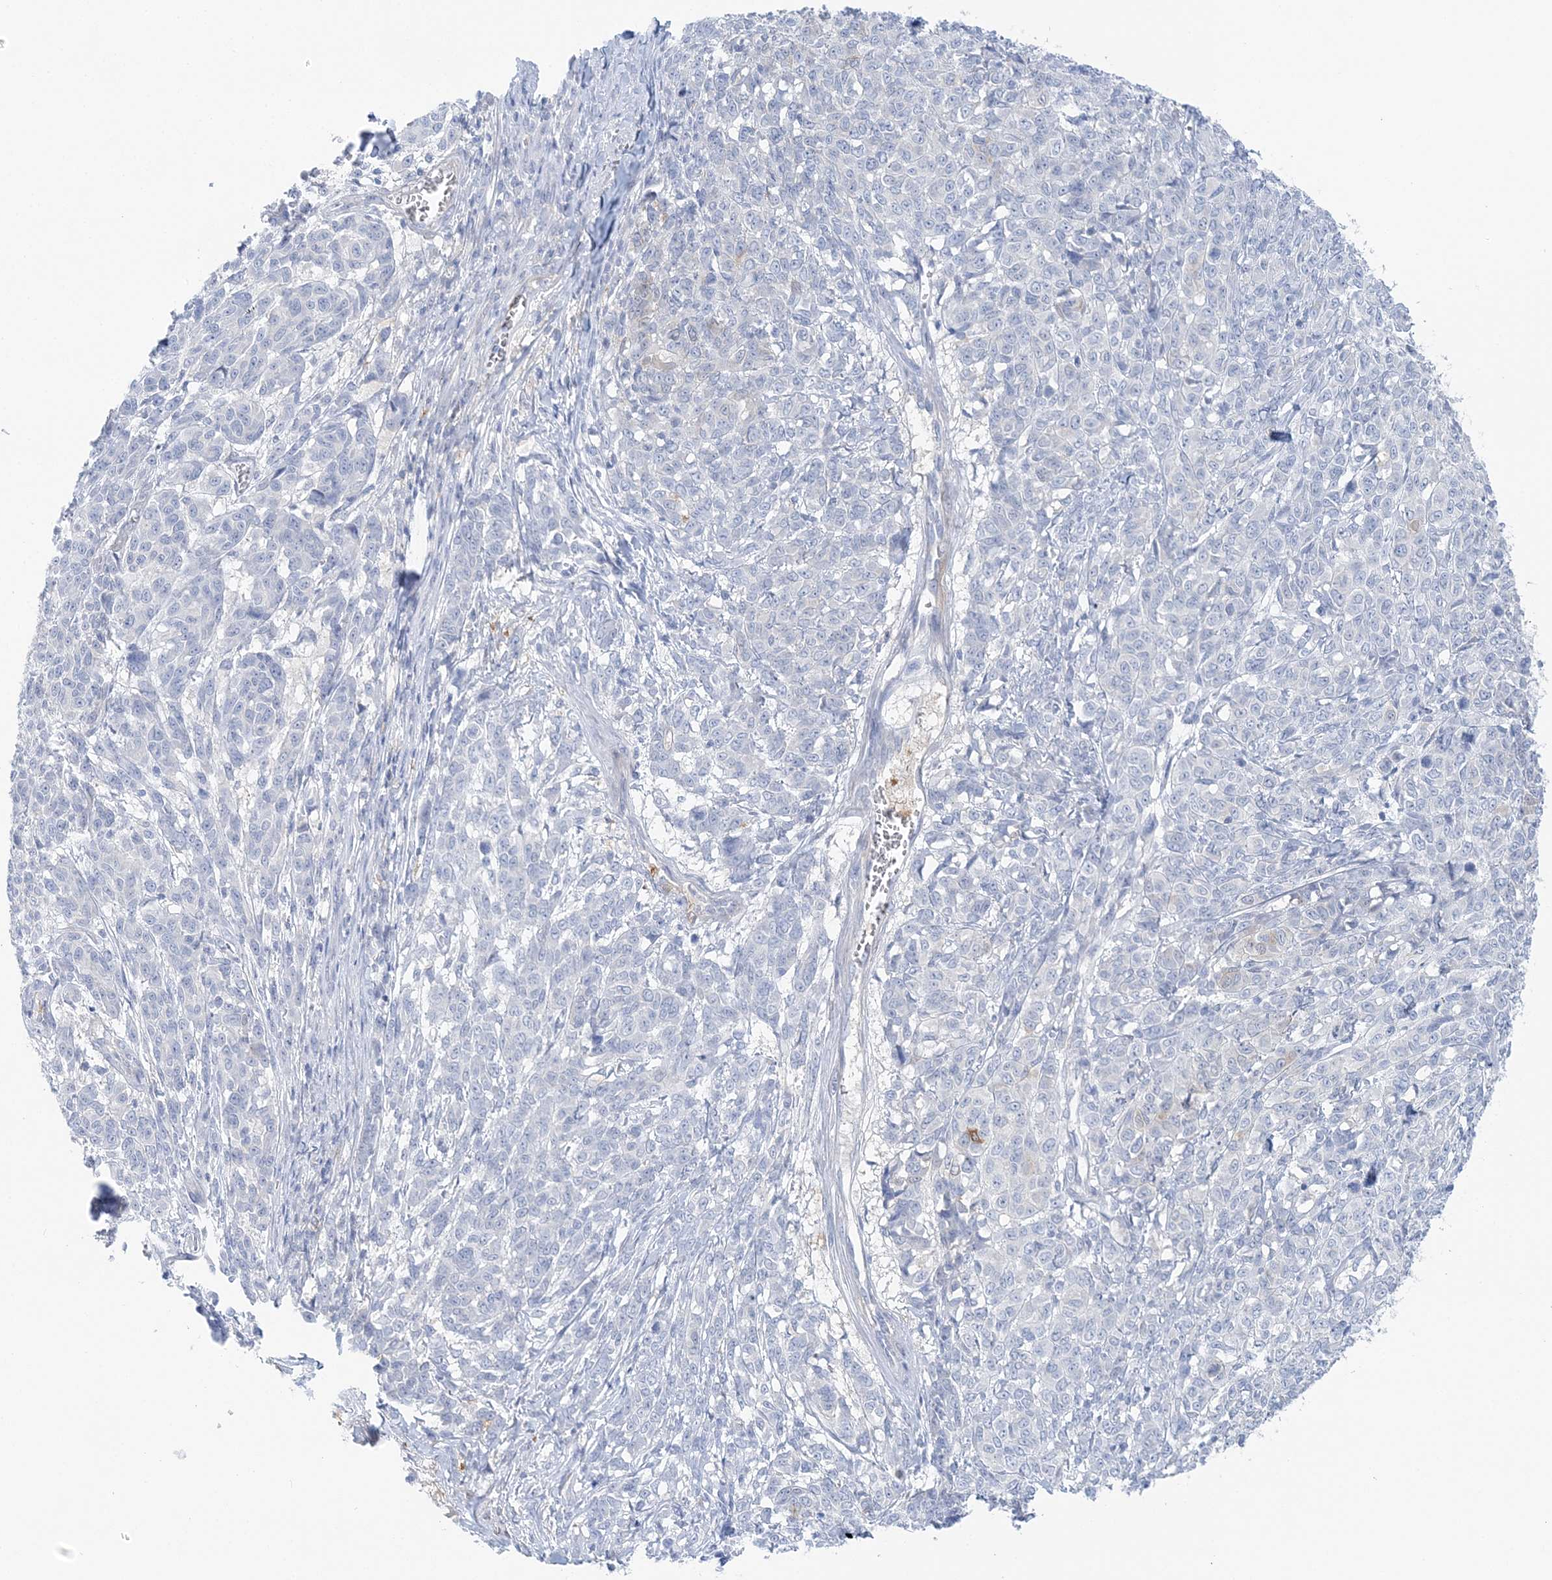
{"staining": {"intensity": "negative", "quantity": "none", "location": "none"}, "tissue": "melanoma", "cell_type": "Tumor cells", "image_type": "cancer", "snomed": [{"axis": "morphology", "description": "Malignant melanoma, NOS"}, {"axis": "topography", "description": "Skin"}], "caption": "This image is of malignant melanoma stained with immunohistochemistry to label a protein in brown with the nuclei are counter-stained blue. There is no staining in tumor cells. The staining is performed using DAB (3,3'-diaminobenzidine) brown chromogen with nuclei counter-stained in using hematoxylin.", "gene": "HMGCS1", "patient": {"sex": "male", "age": 49}}